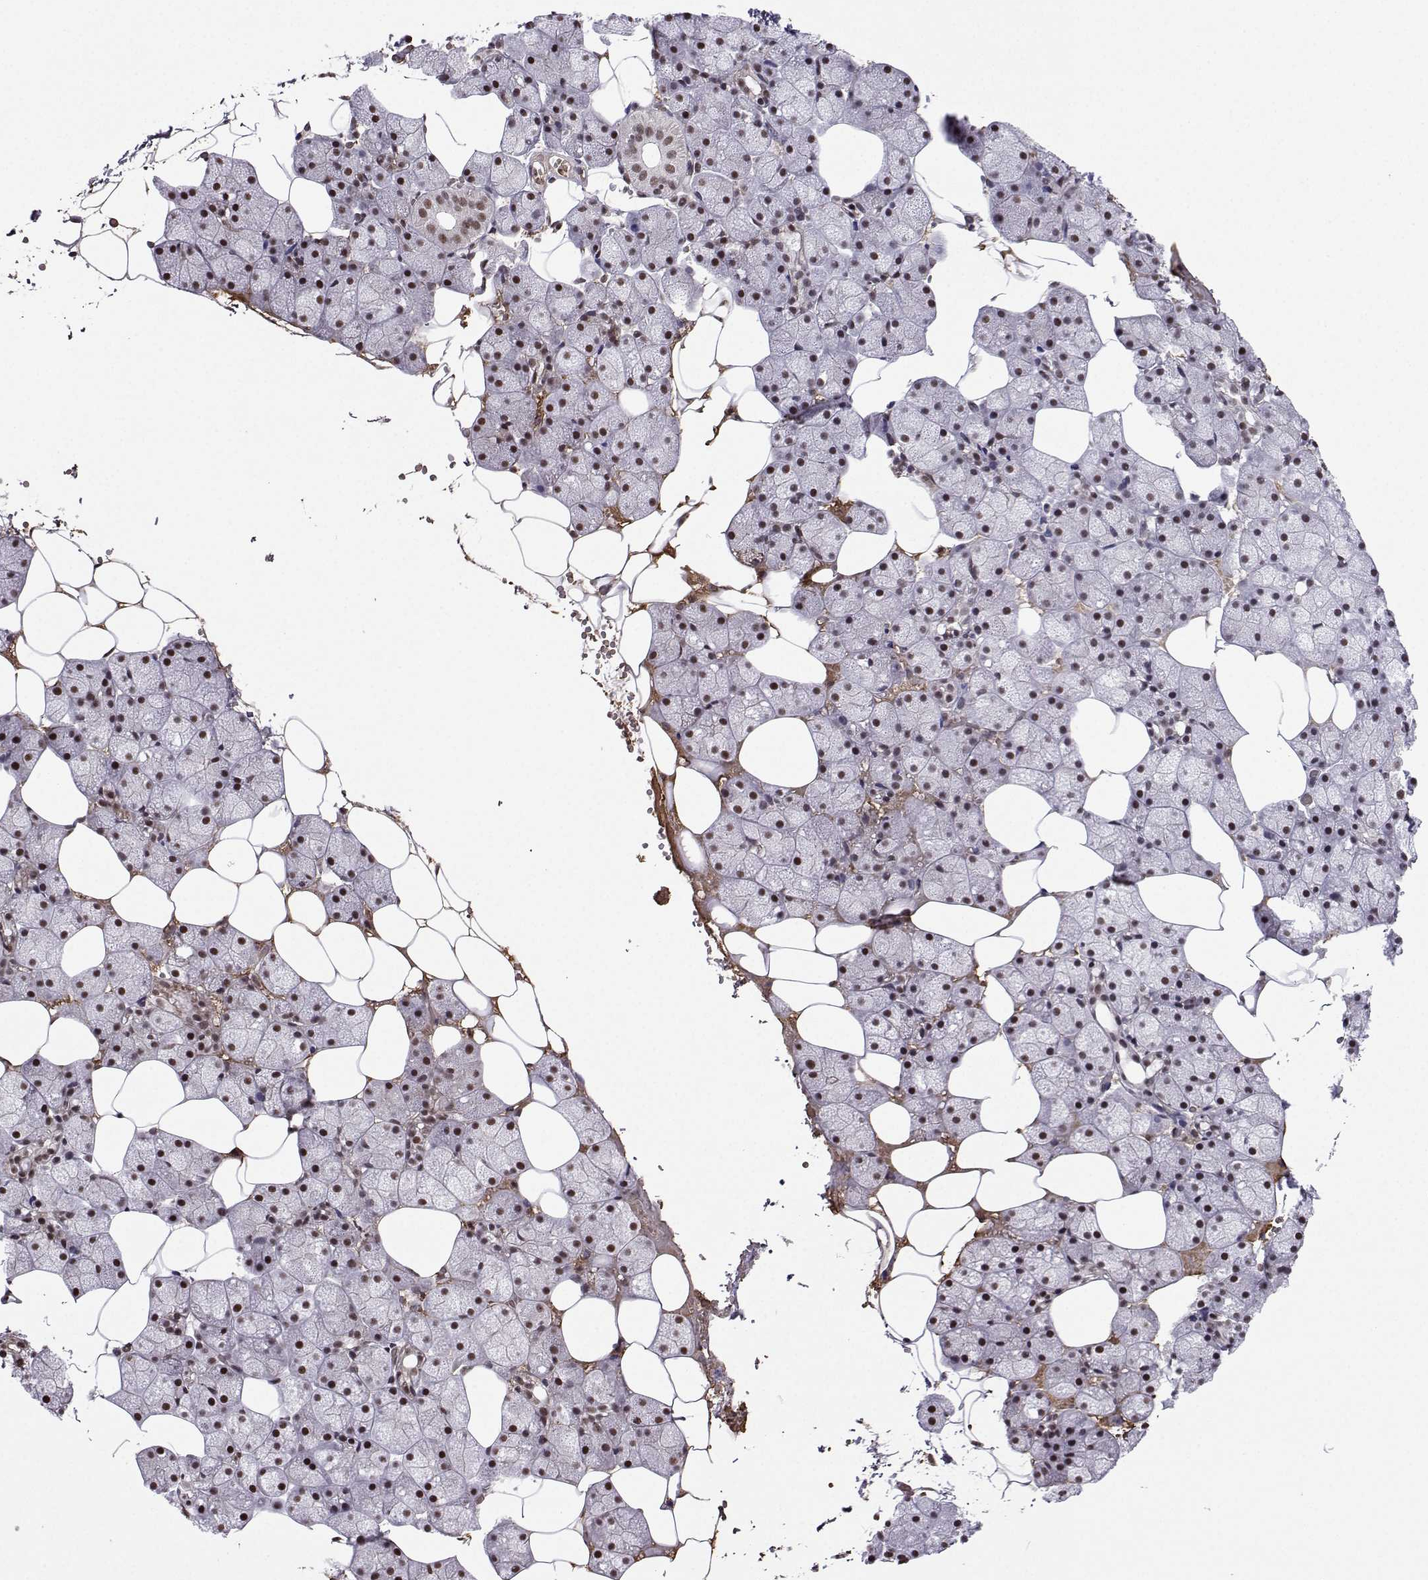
{"staining": {"intensity": "weak", "quantity": ">75%", "location": "nuclear"}, "tissue": "salivary gland", "cell_type": "Glandular cells", "image_type": "normal", "snomed": [{"axis": "morphology", "description": "Normal tissue, NOS"}, {"axis": "topography", "description": "Salivary gland"}], "caption": "High-power microscopy captured an immunohistochemistry (IHC) image of normal salivary gland, revealing weak nuclear staining in approximately >75% of glandular cells. (Stains: DAB (3,3'-diaminobenzidine) in brown, nuclei in blue, Microscopy: brightfield microscopy at high magnification).", "gene": "CCNK", "patient": {"sex": "male", "age": 38}}